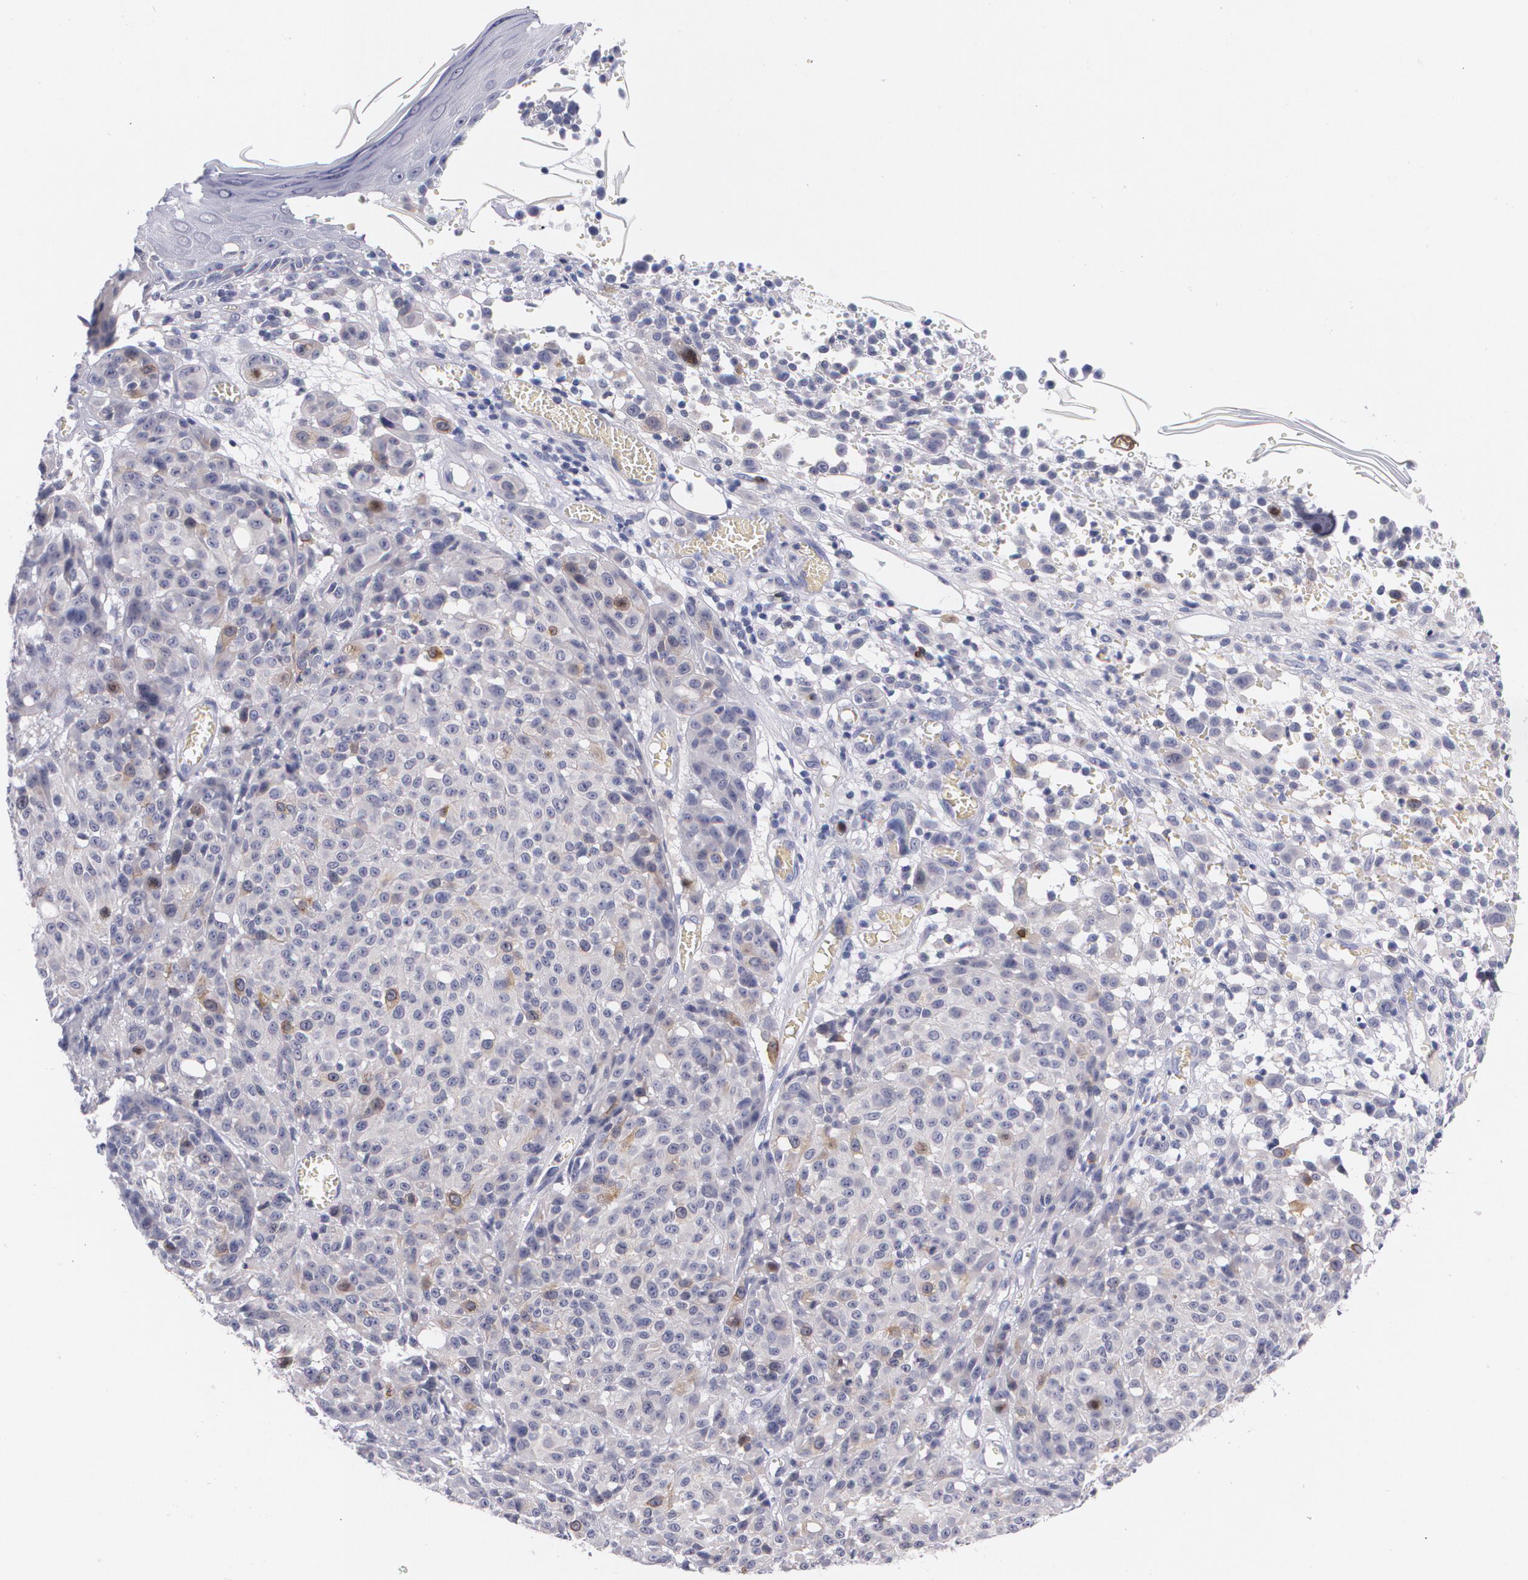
{"staining": {"intensity": "moderate", "quantity": "<25%", "location": "cytoplasmic/membranous"}, "tissue": "melanoma", "cell_type": "Tumor cells", "image_type": "cancer", "snomed": [{"axis": "morphology", "description": "Malignant melanoma, NOS"}, {"axis": "topography", "description": "Skin"}], "caption": "Immunohistochemistry image of human melanoma stained for a protein (brown), which displays low levels of moderate cytoplasmic/membranous positivity in approximately <25% of tumor cells.", "gene": "HMMR", "patient": {"sex": "female", "age": 49}}